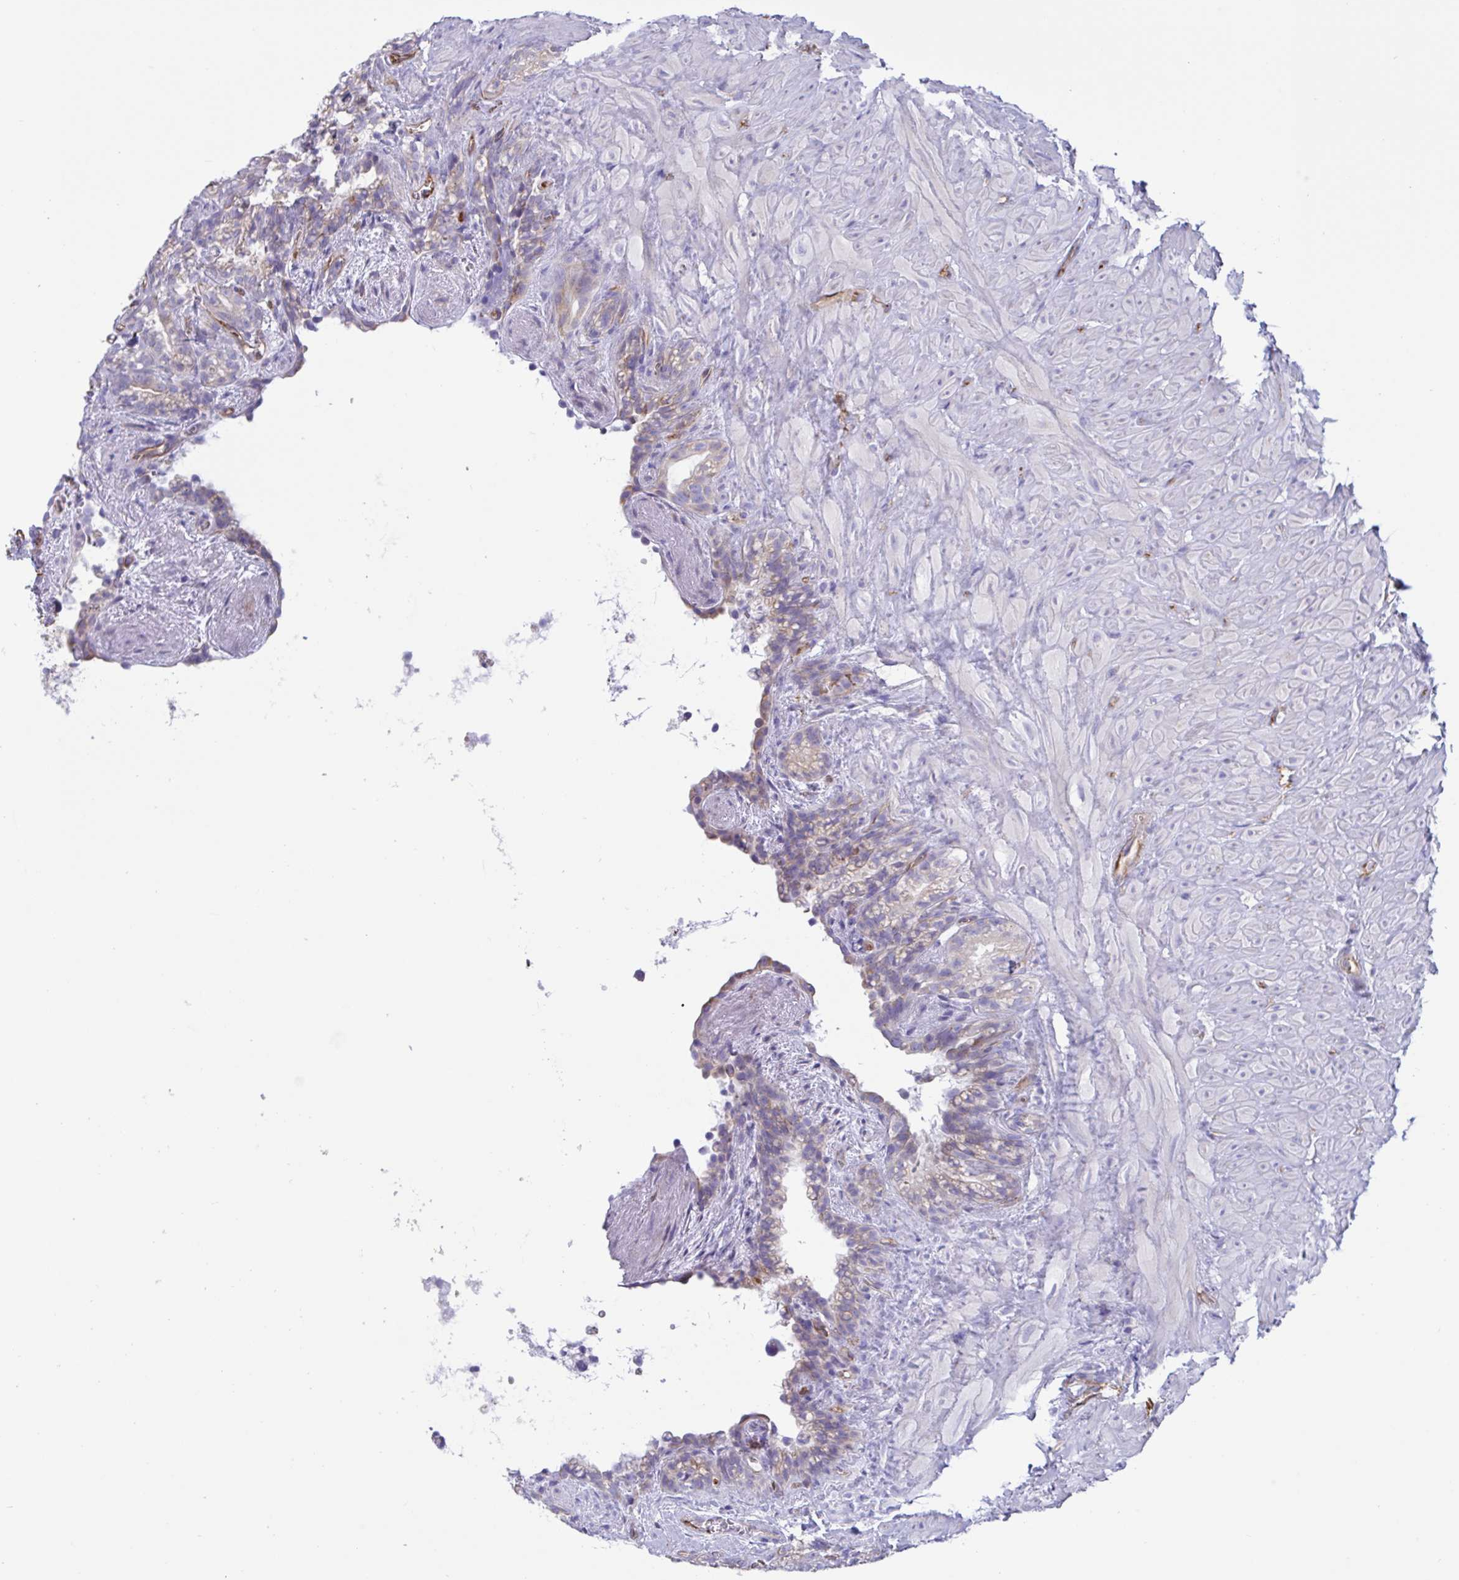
{"staining": {"intensity": "negative", "quantity": "none", "location": "none"}, "tissue": "seminal vesicle", "cell_type": "Glandular cells", "image_type": "normal", "snomed": [{"axis": "morphology", "description": "Normal tissue, NOS"}, {"axis": "topography", "description": "Seminal veicle"}], "caption": "Glandular cells are negative for protein expression in normal human seminal vesicle. The staining was performed using DAB to visualize the protein expression in brown, while the nuclei were stained in blue with hematoxylin (Magnification: 20x).", "gene": "RPL22L1", "patient": {"sex": "male", "age": 76}}